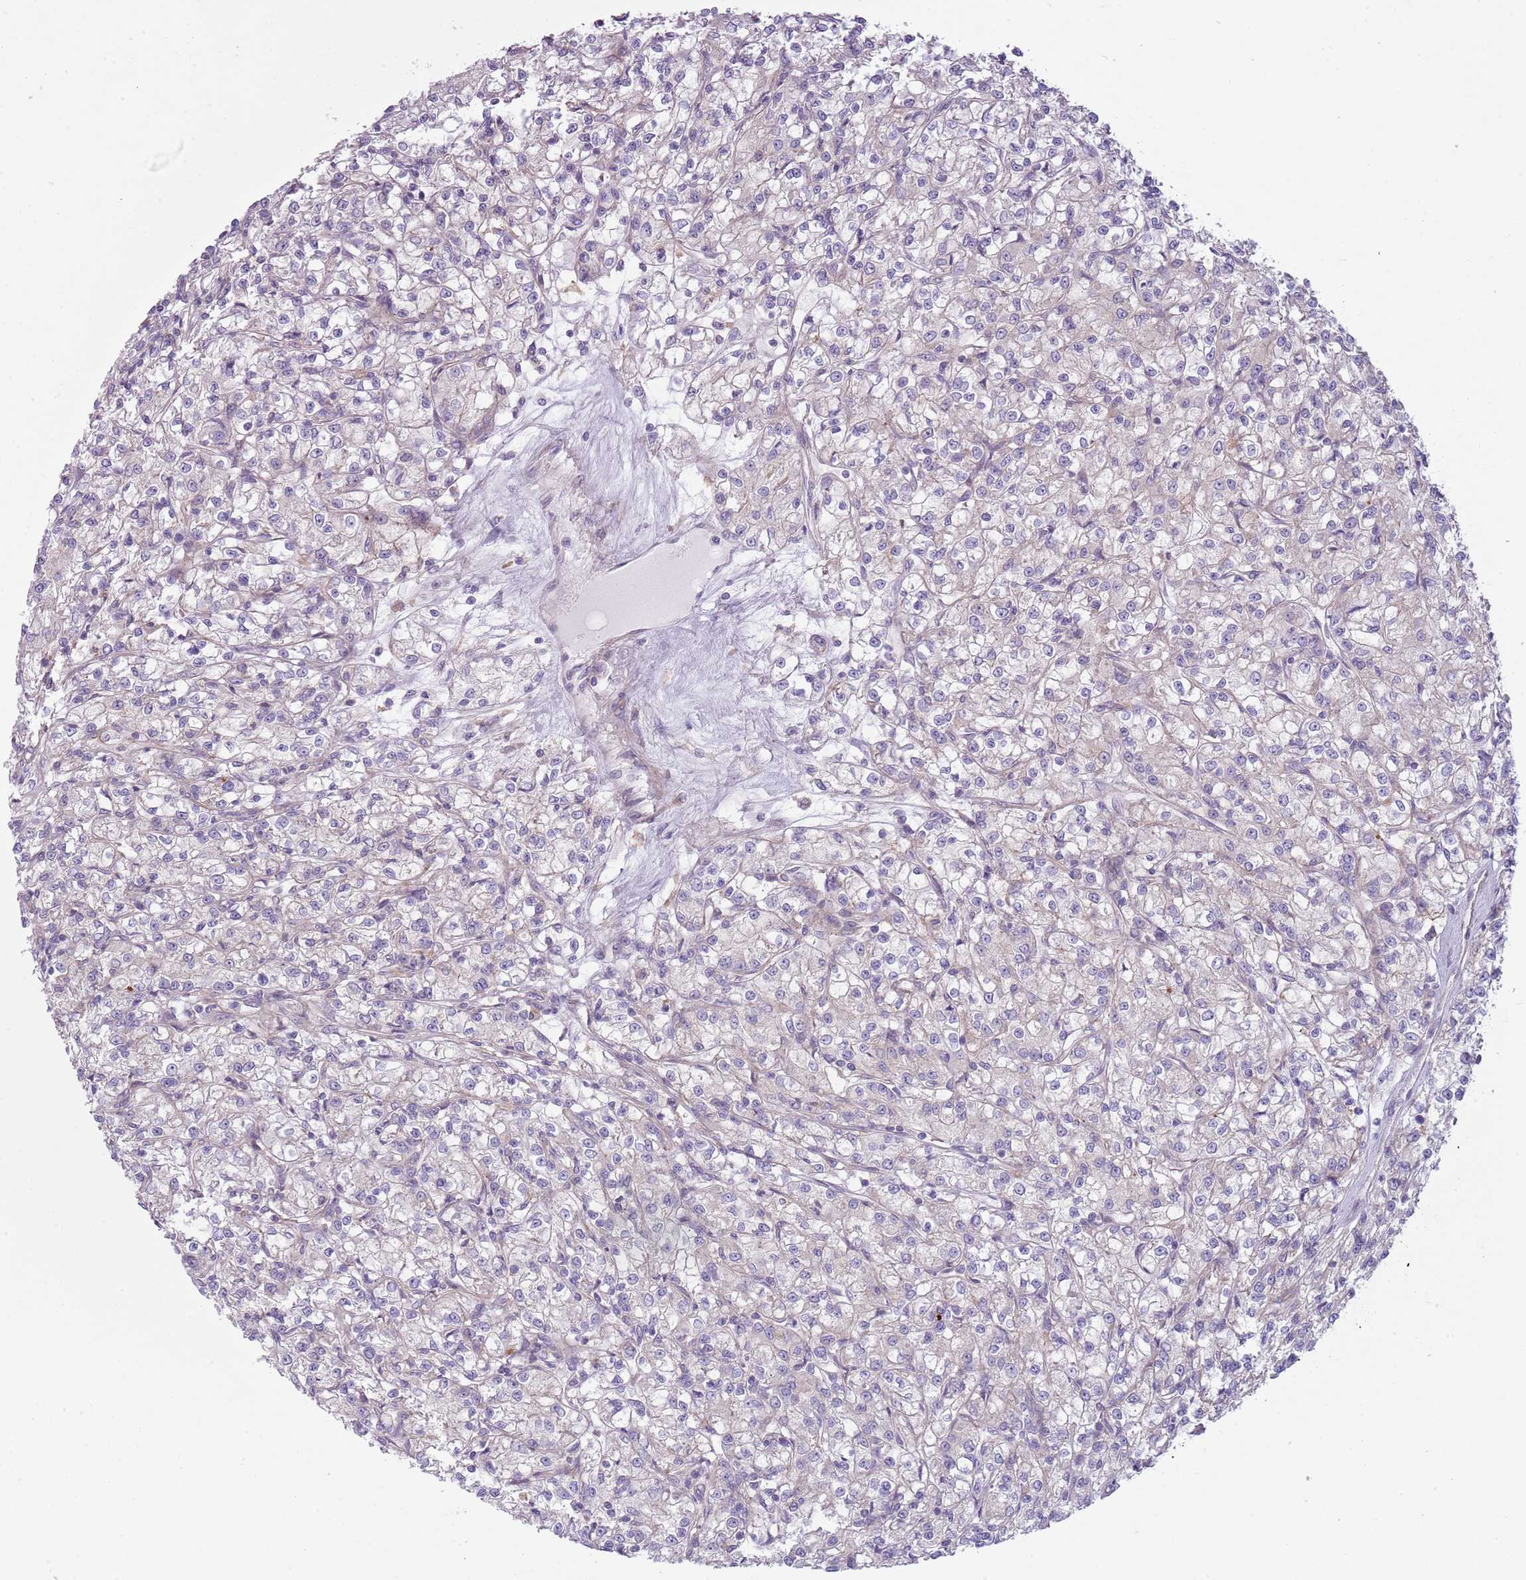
{"staining": {"intensity": "negative", "quantity": "none", "location": "none"}, "tissue": "renal cancer", "cell_type": "Tumor cells", "image_type": "cancer", "snomed": [{"axis": "morphology", "description": "Adenocarcinoma, NOS"}, {"axis": "topography", "description": "Kidney"}], "caption": "Protein analysis of adenocarcinoma (renal) exhibits no significant positivity in tumor cells.", "gene": "SNX1", "patient": {"sex": "female", "age": 59}}